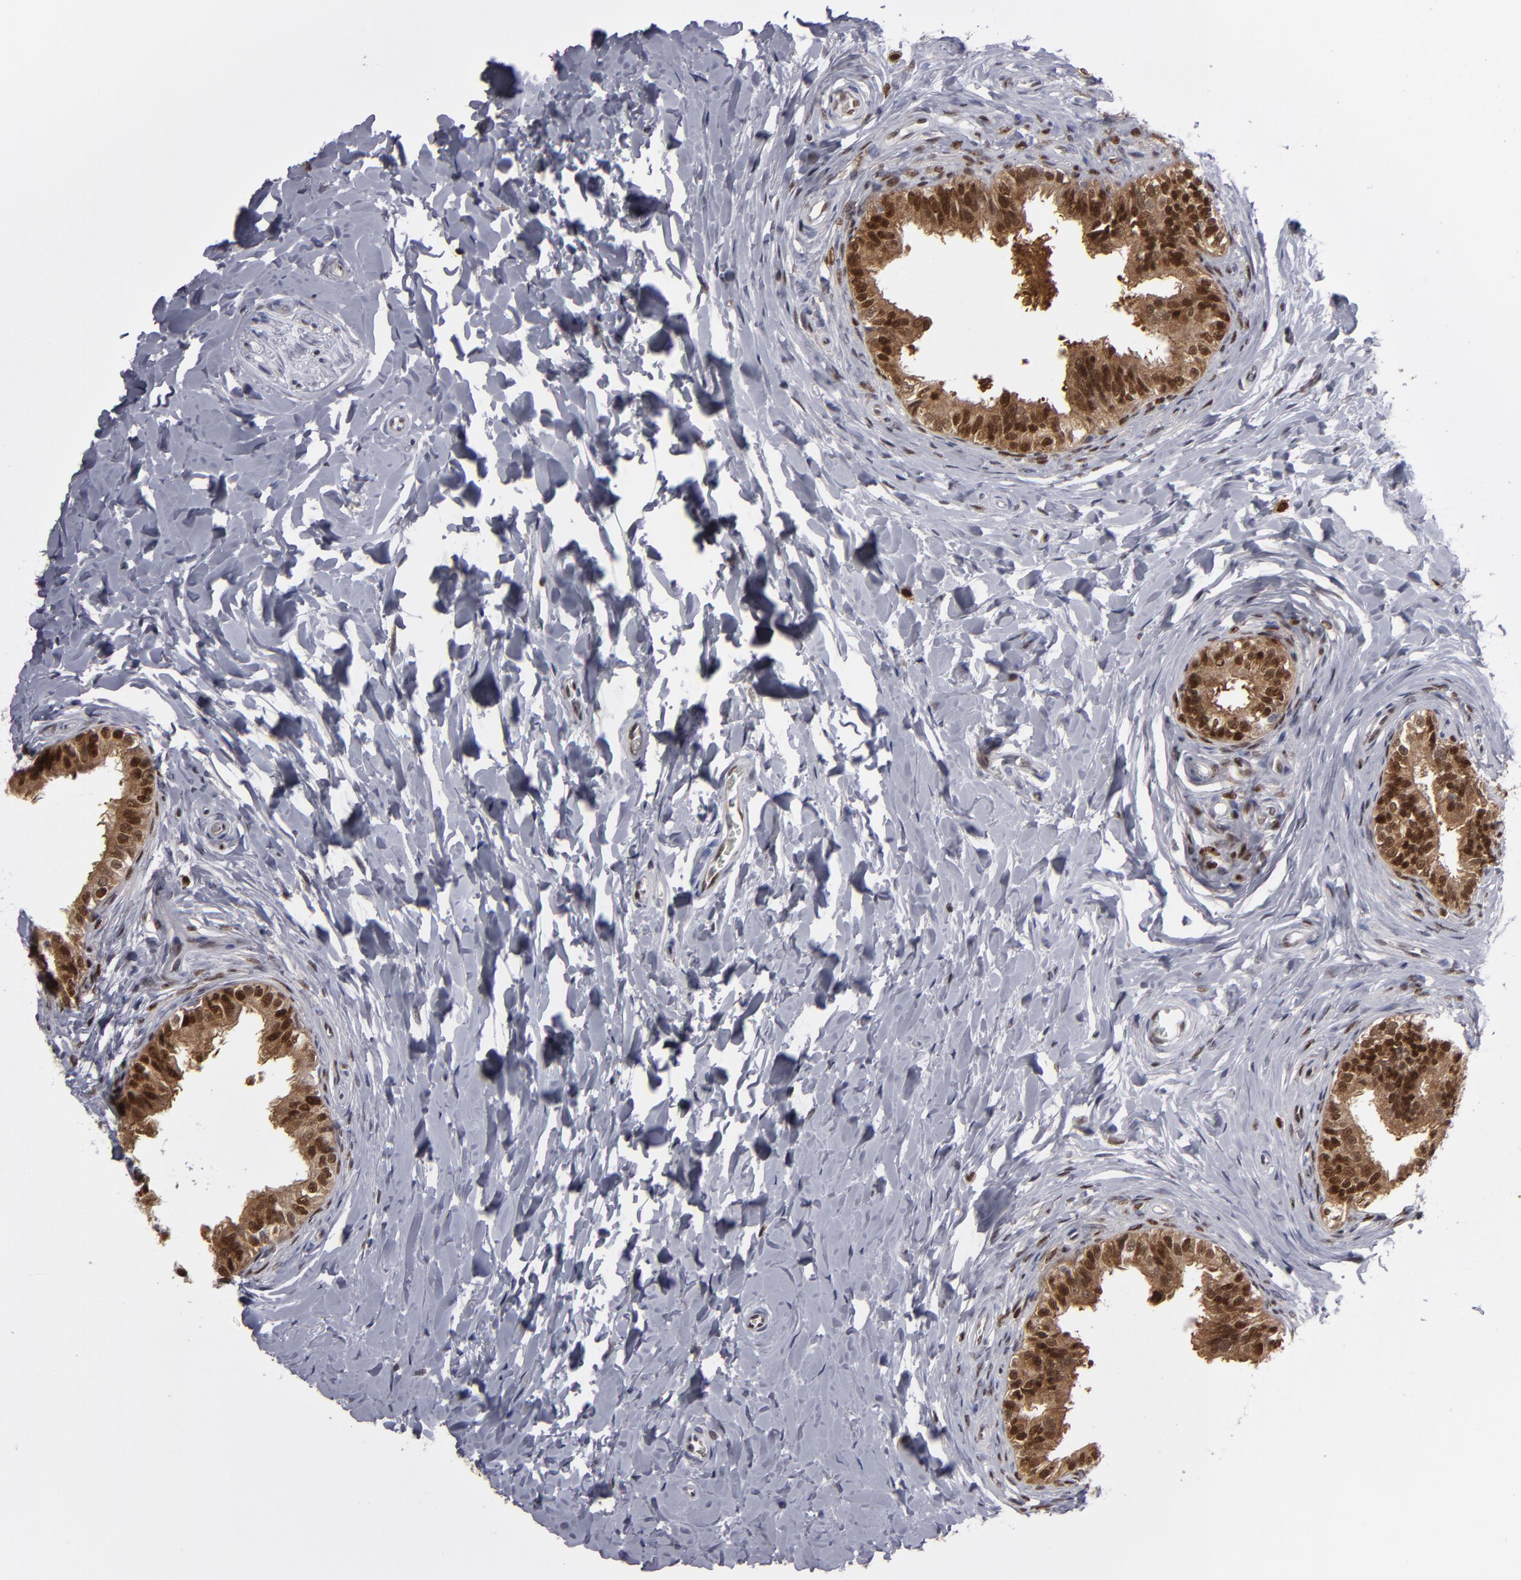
{"staining": {"intensity": "strong", "quantity": ">75%", "location": "cytoplasmic/membranous,nuclear"}, "tissue": "epididymis", "cell_type": "Glandular cells", "image_type": "normal", "snomed": [{"axis": "morphology", "description": "Normal tissue, NOS"}, {"axis": "topography", "description": "Soft tissue"}, {"axis": "topography", "description": "Epididymis"}], "caption": "This micrograph shows immunohistochemistry (IHC) staining of normal epididymis, with high strong cytoplasmic/membranous,nuclear expression in approximately >75% of glandular cells.", "gene": "GSR", "patient": {"sex": "male", "age": 26}}